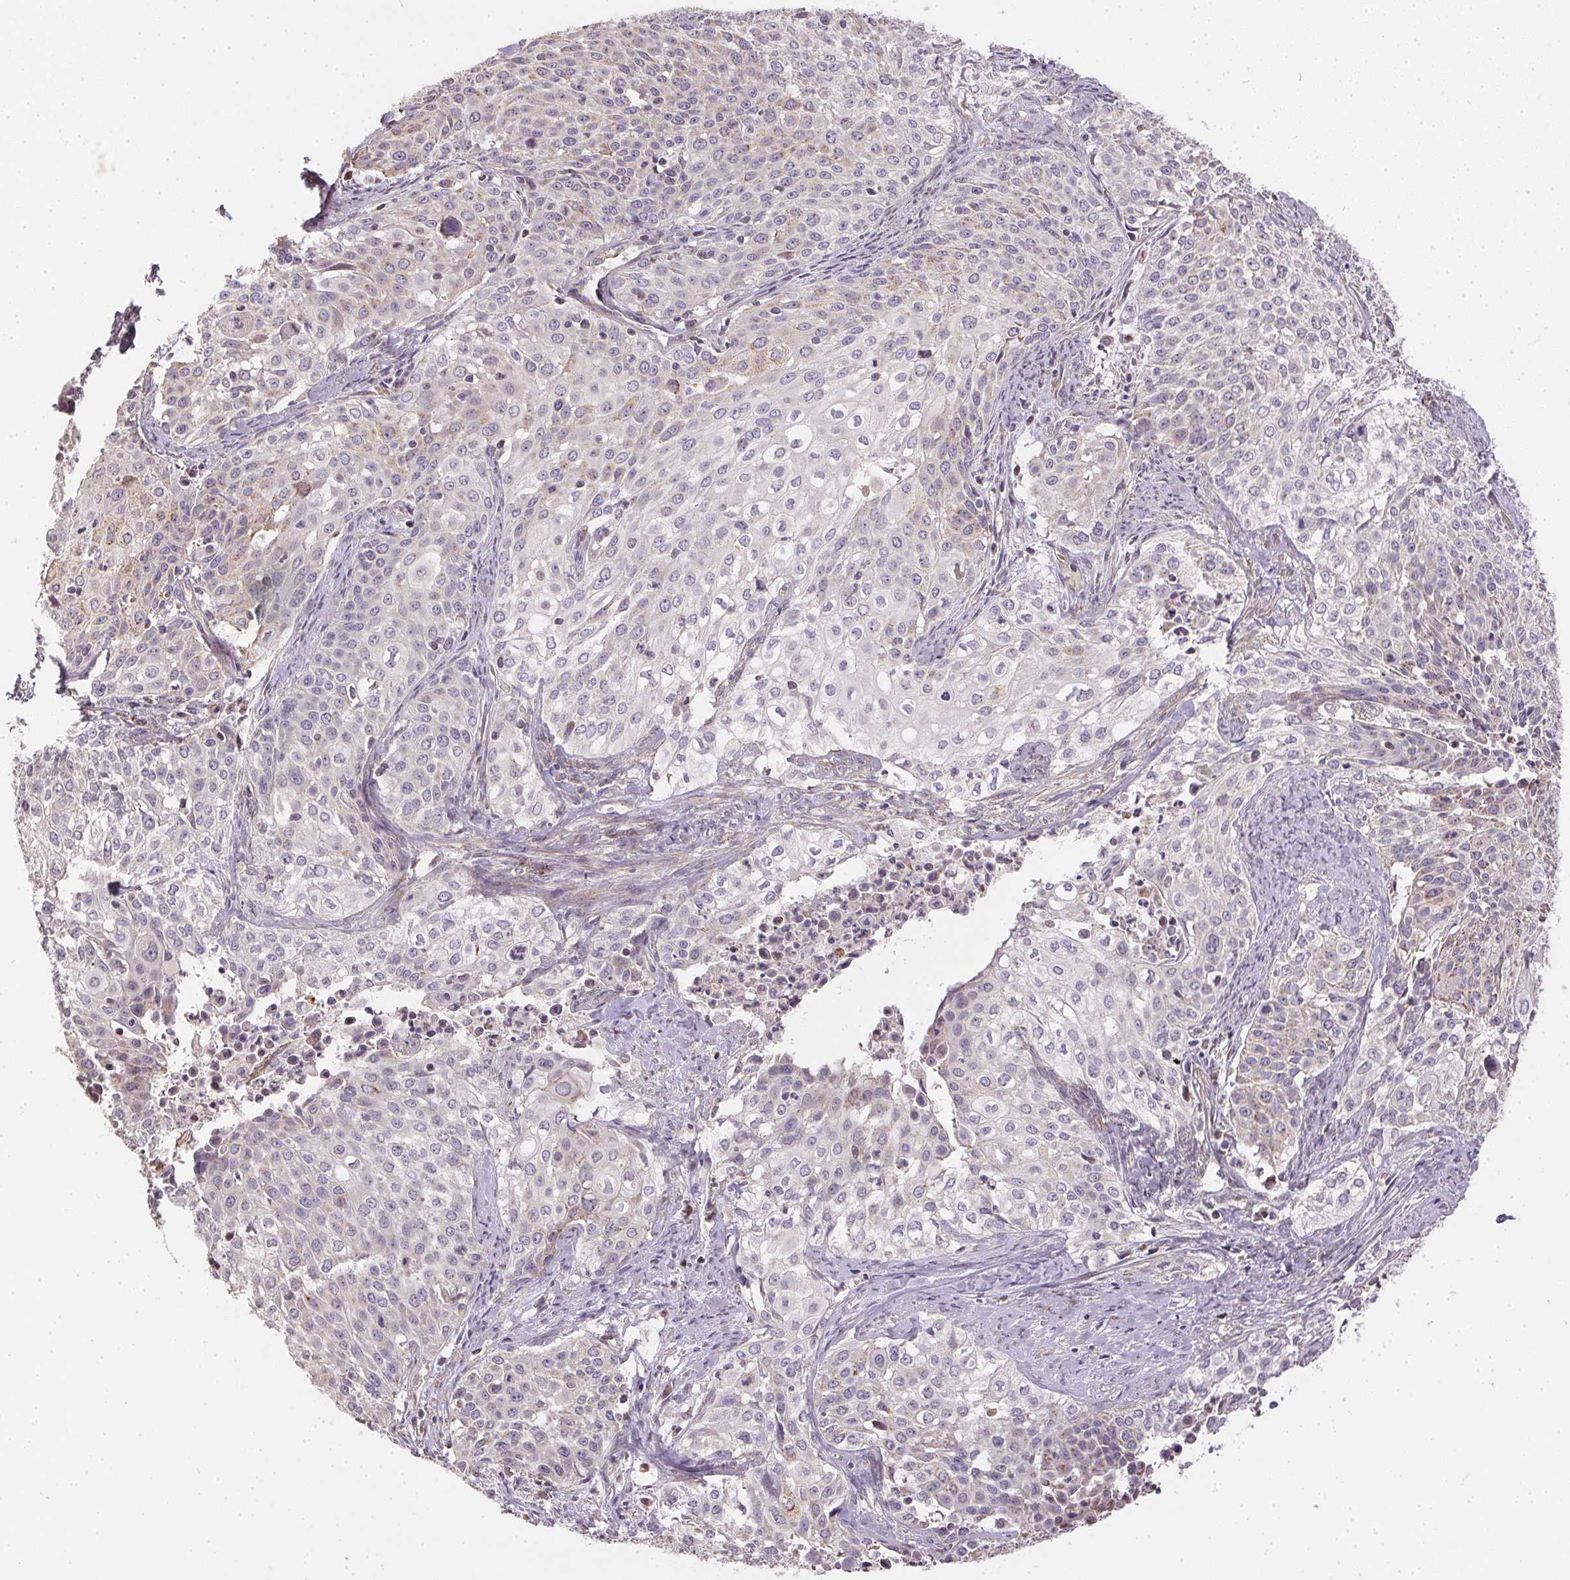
{"staining": {"intensity": "weak", "quantity": "<25%", "location": "cytoplasmic/membranous"}, "tissue": "cervical cancer", "cell_type": "Tumor cells", "image_type": "cancer", "snomed": [{"axis": "morphology", "description": "Squamous cell carcinoma, NOS"}, {"axis": "topography", "description": "Cervix"}], "caption": "Protein analysis of squamous cell carcinoma (cervical) reveals no significant staining in tumor cells.", "gene": "REV3L", "patient": {"sex": "female", "age": 39}}